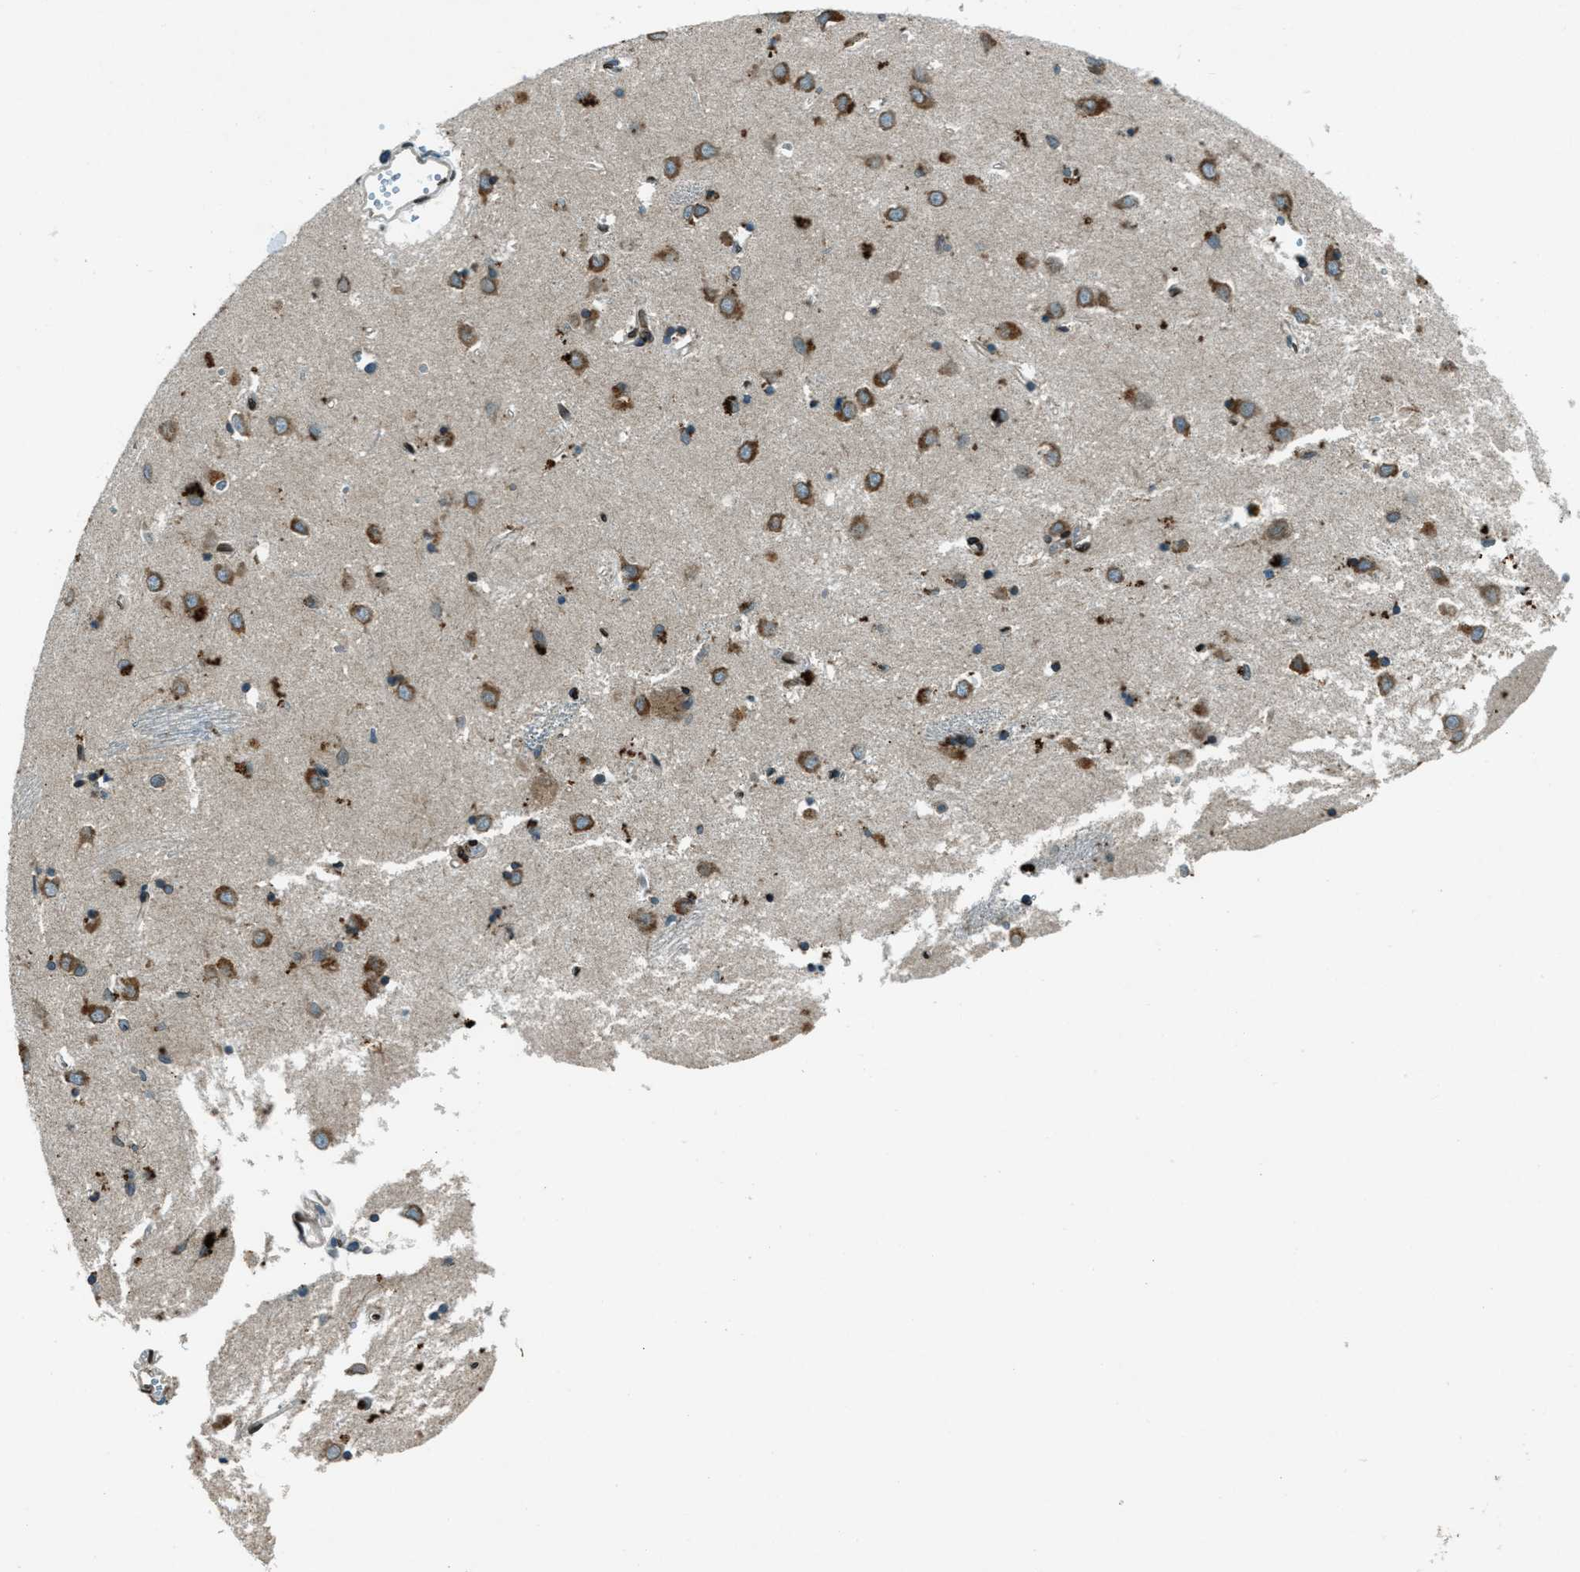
{"staining": {"intensity": "strong", "quantity": "<25%", "location": "cytoplasmic/membranous,nuclear"}, "tissue": "caudate", "cell_type": "Glial cells", "image_type": "normal", "snomed": [{"axis": "morphology", "description": "Normal tissue, NOS"}, {"axis": "topography", "description": "Lateral ventricle wall"}], "caption": "Immunohistochemistry micrograph of normal caudate: human caudate stained using IHC reveals medium levels of strong protein expression localized specifically in the cytoplasmic/membranous,nuclear of glial cells, appearing as a cytoplasmic/membranous,nuclear brown color.", "gene": "LEMD2", "patient": {"sex": "female", "age": 19}}